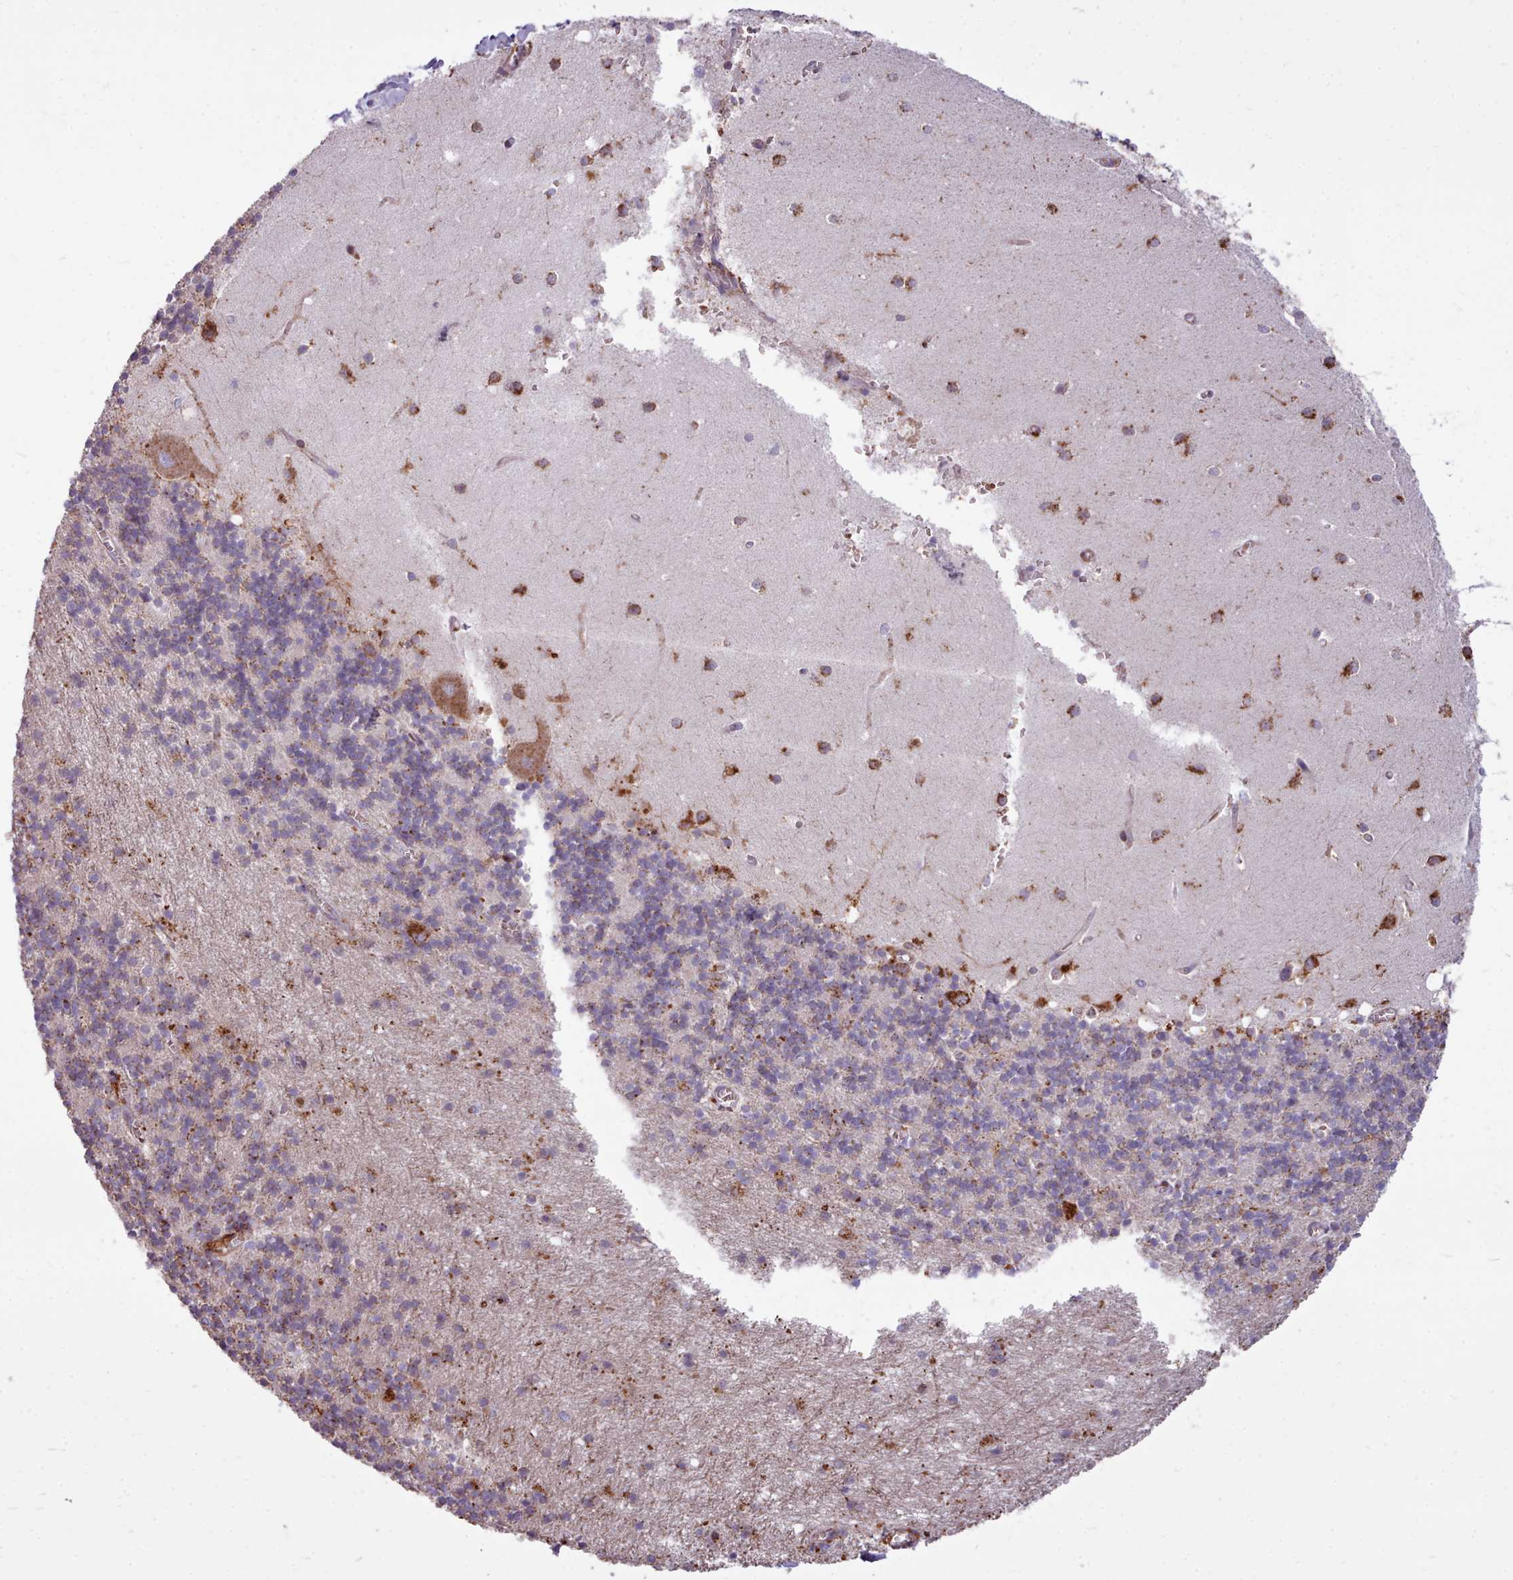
{"staining": {"intensity": "moderate", "quantity": "<25%", "location": "cytoplasmic/membranous"}, "tissue": "cerebellum", "cell_type": "Cells in granular layer", "image_type": "normal", "snomed": [{"axis": "morphology", "description": "Normal tissue, NOS"}, {"axis": "topography", "description": "Cerebellum"}], "caption": "Immunohistochemical staining of unremarkable human cerebellum displays low levels of moderate cytoplasmic/membranous positivity in approximately <25% of cells in granular layer.", "gene": "PACSIN3", "patient": {"sex": "male", "age": 54}}